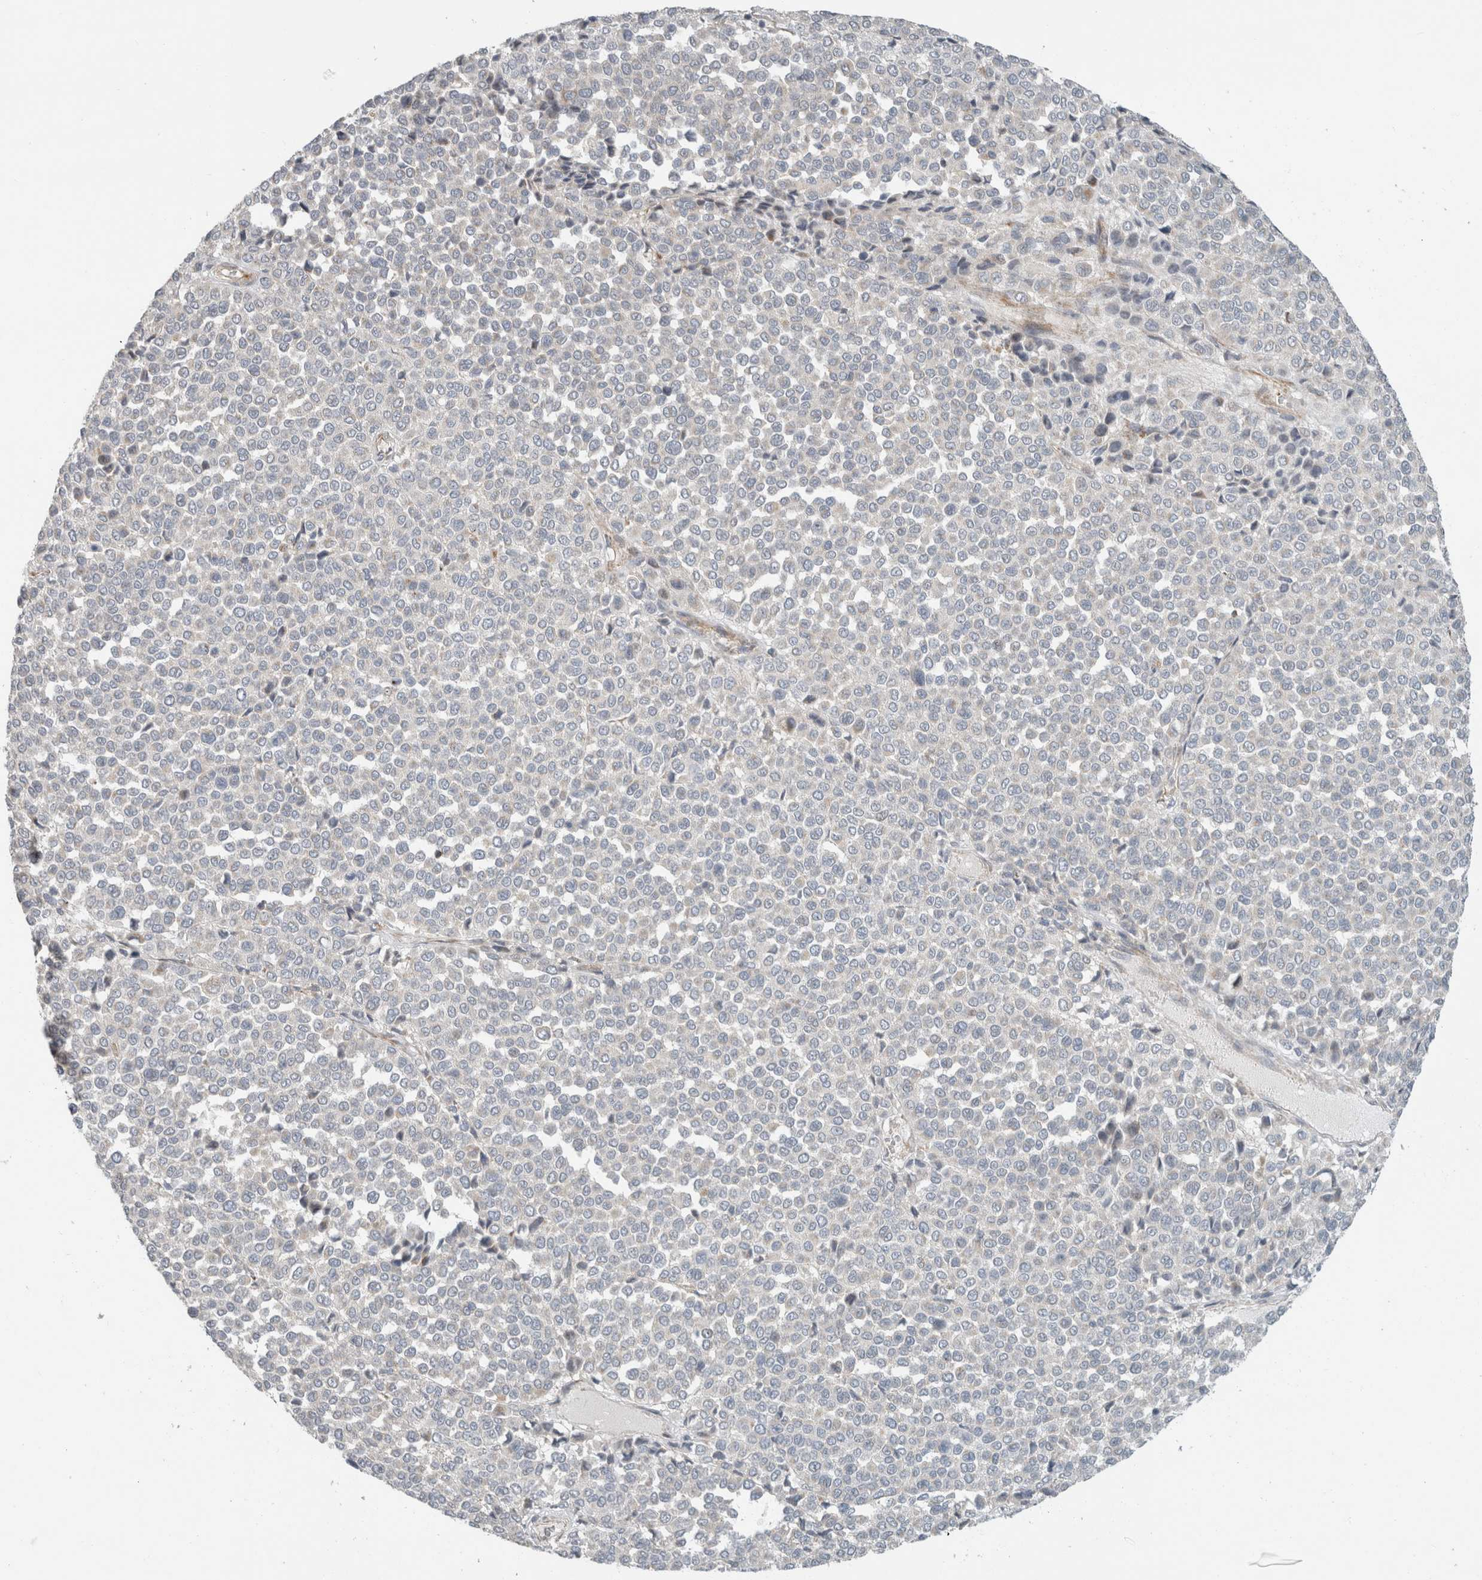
{"staining": {"intensity": "negative", "quantity": "none", "location": "none"}, "tissue": "melanoma", "cell_type": "Tumor cells", "image_type": "cancer", "snomed": [{"axis": "morphology", "description": "Malignant melanoma, Metastatic site"}, {"axis": "topography", "description": "Pancreas"}], "caption": "Tumor cells are negative for brown protein staining in melanoma.", "gene": "KPNA5", "patient": {"sex": "female", "age": 30}}